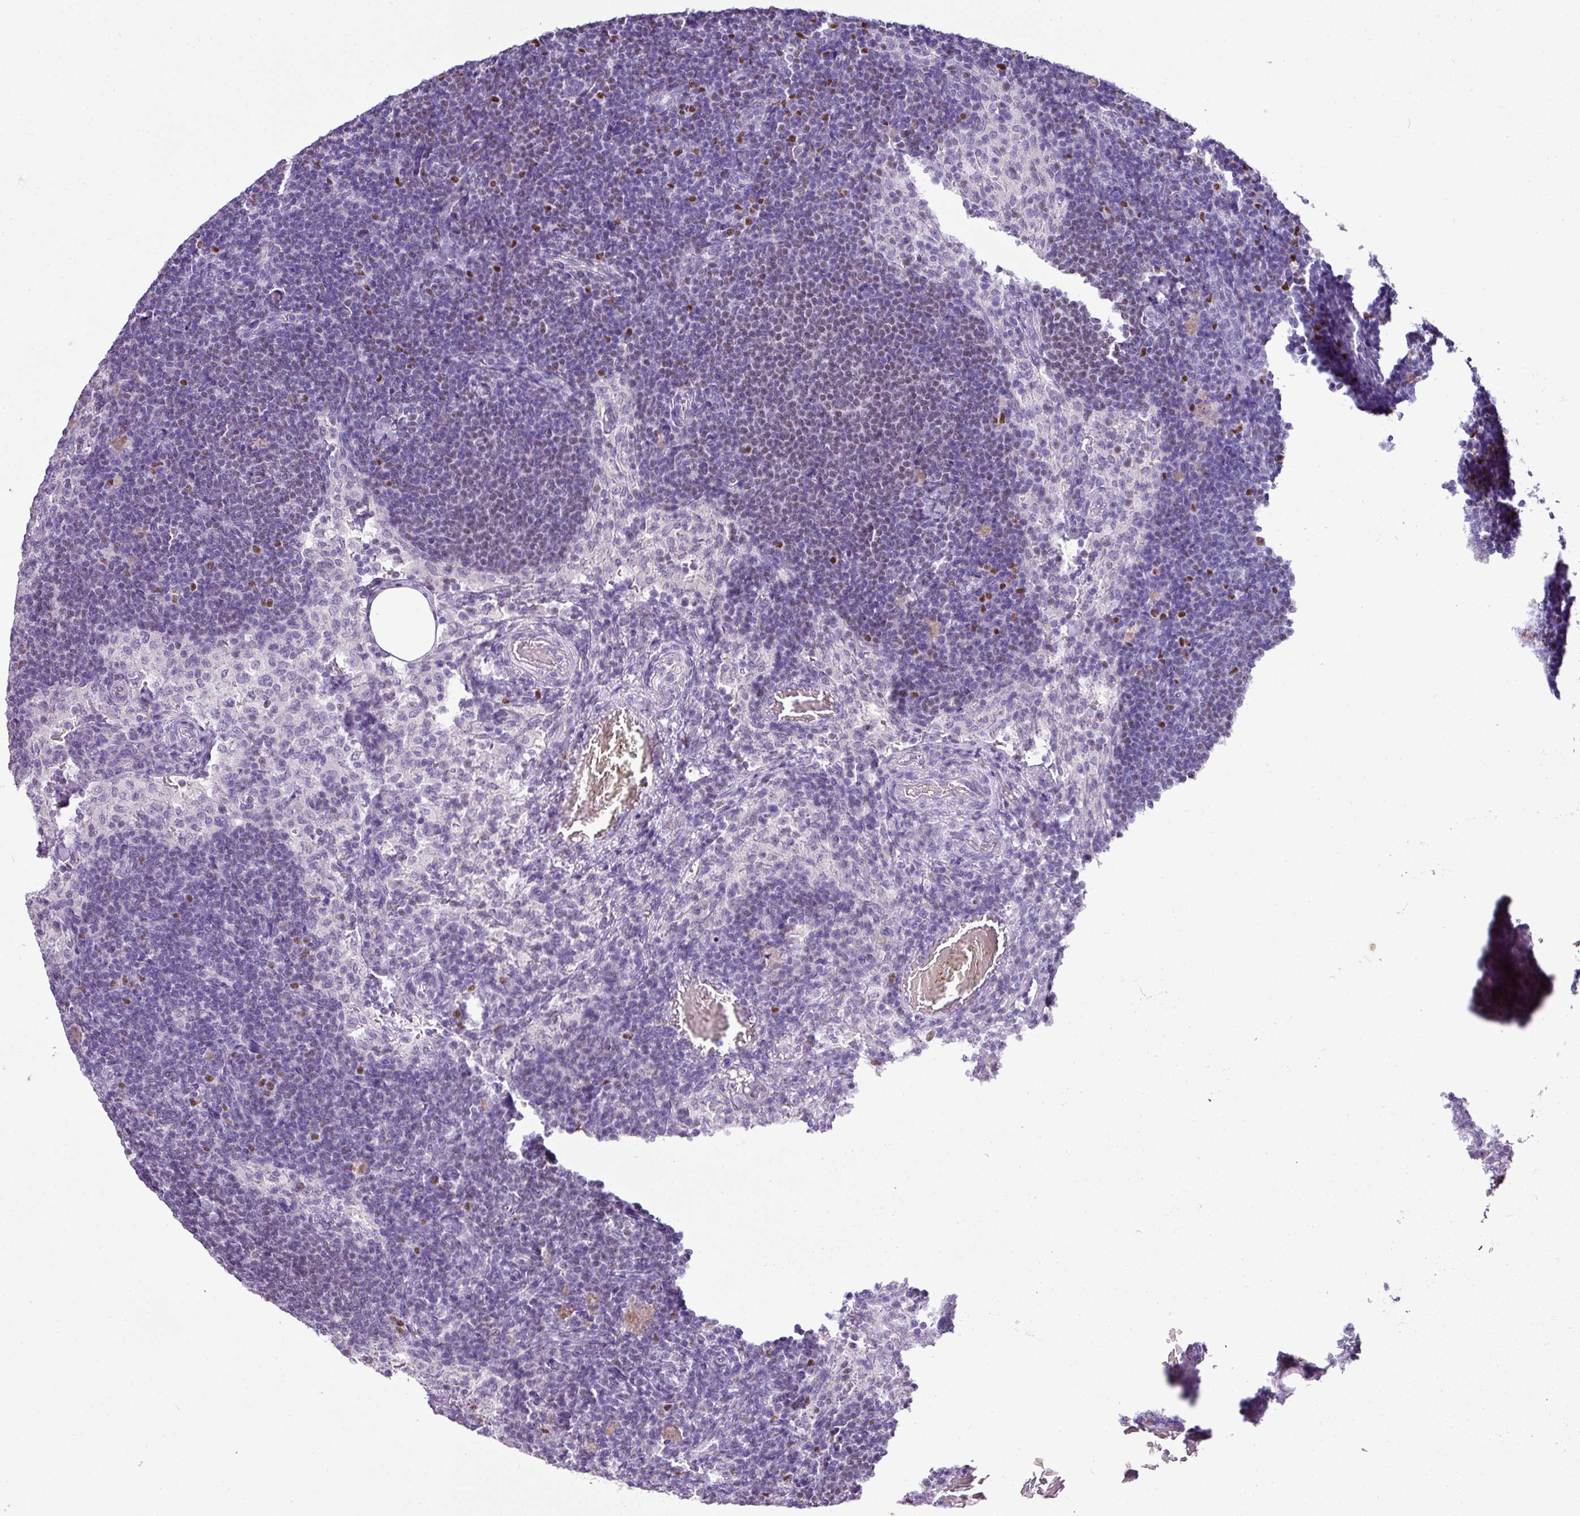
{"staining": {"intensity": "negative", "quantity": "none", "location": "none"}, "tissue": "lymph node", "cell_type": "Germinal center cells", "image_type": "normal", "snomed": [{"axis": "morphology", "description": "Normal tissue, NOS"}, {"axis": "topography", "description": "Lymph node"}], "caption": "An immunohistochemistry (IHC) image of normal lymph node is shown. There is no staining in germinal center cells of lymph node.", "gene": "BCL11A", "patient": {"sex": "male", "age": 49}}